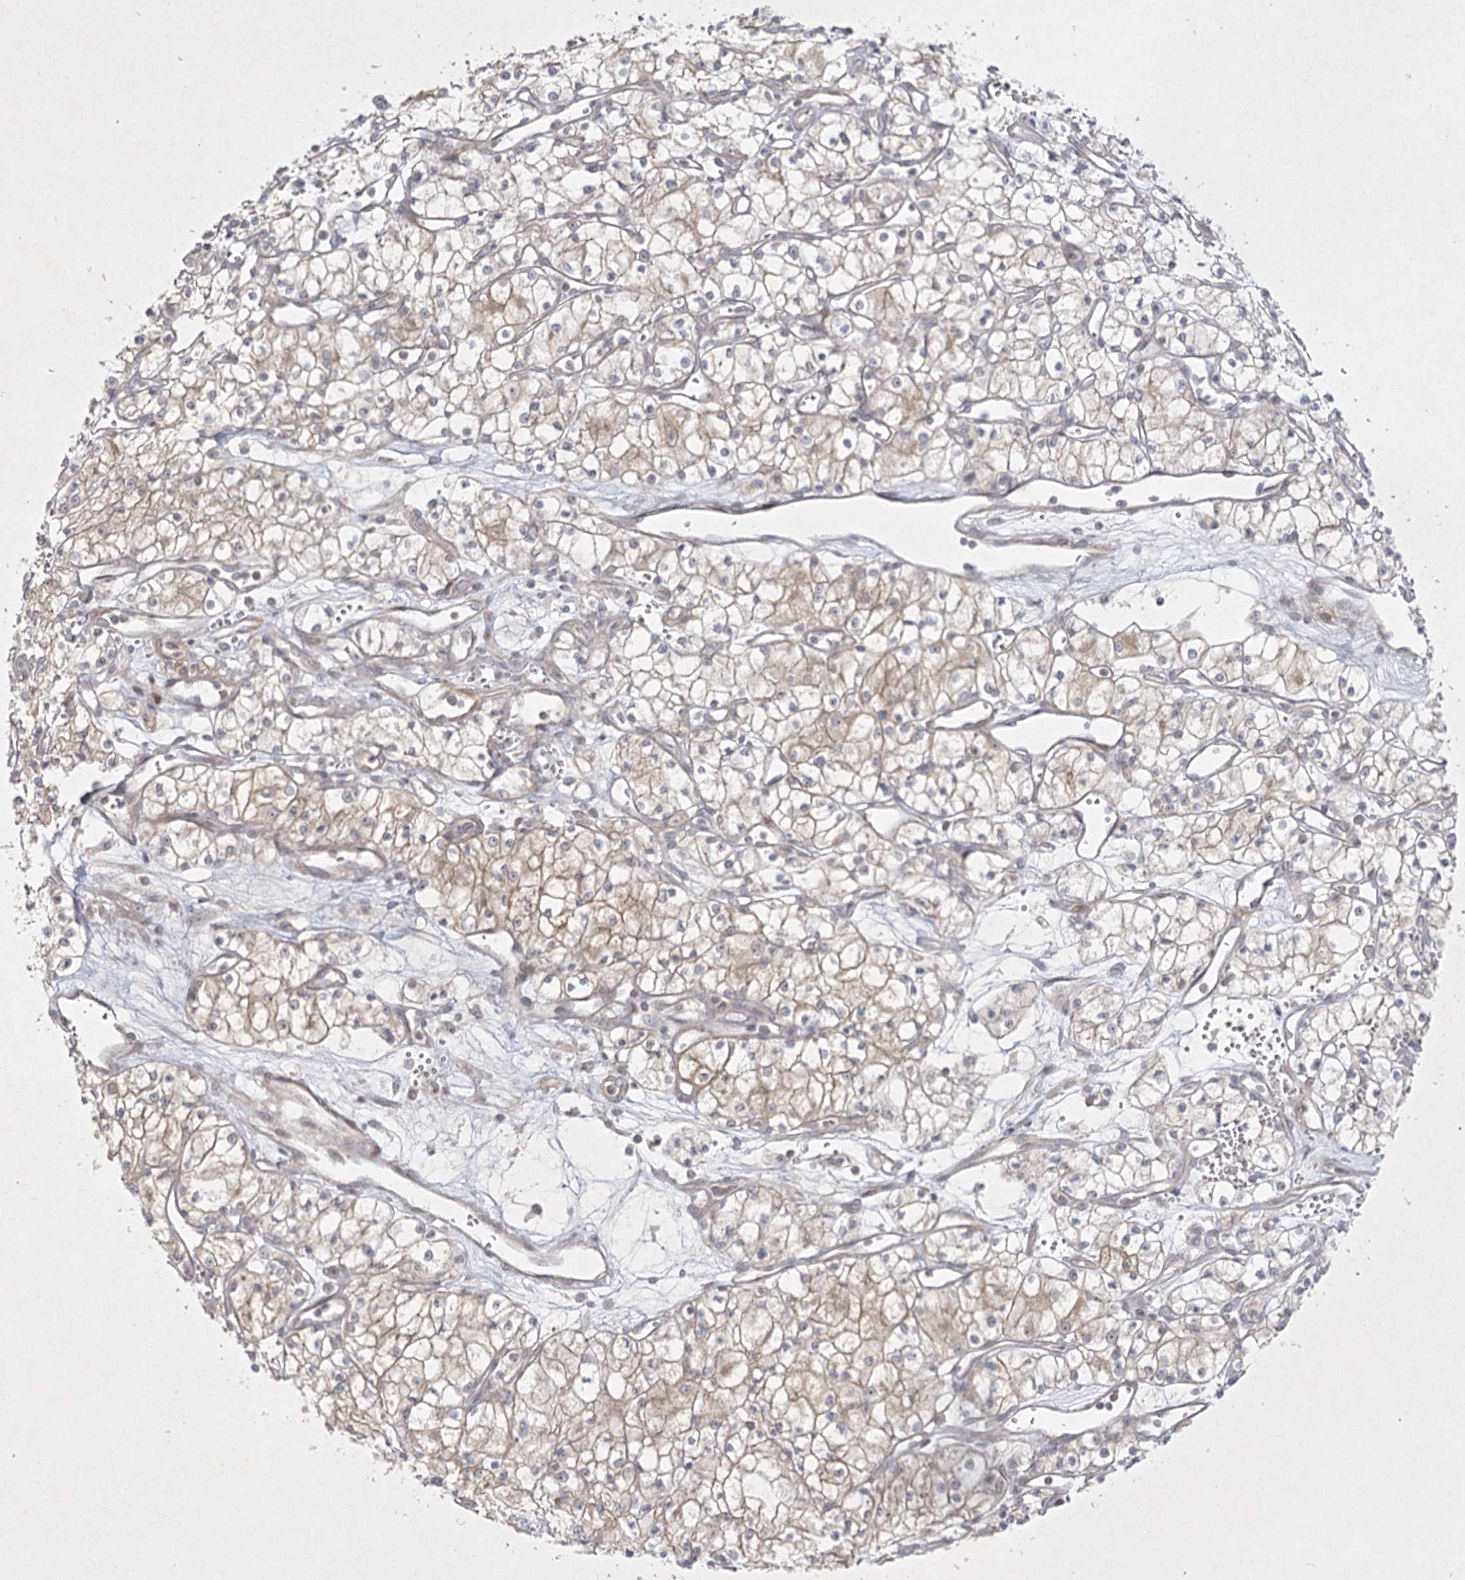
{"staining": {"intensity": "weak", "quantity": "25%-75%", "location": "cytoplasmic/membranous"}, "tissue": "renal cancer", "cell_type": "Tumor cells", "image_type": "cancer", "snomed": [{"axis": "morphology", "description": "Adenocarcinoma, NOS"}, {"axis": "topography", "description": "Kidney"}], "caption": "The micrograph demonstrates immunohistochemical staining of renal adenocarcinoma. There is weak cytoplasmic/membranous expression is appreciated in about 25%-75% of tumor cells. (Brightfield microscopy of DAB IHC at high magnification).", "gene": "SH2D3A", "patient": {"sex": "male", "age": 59}}